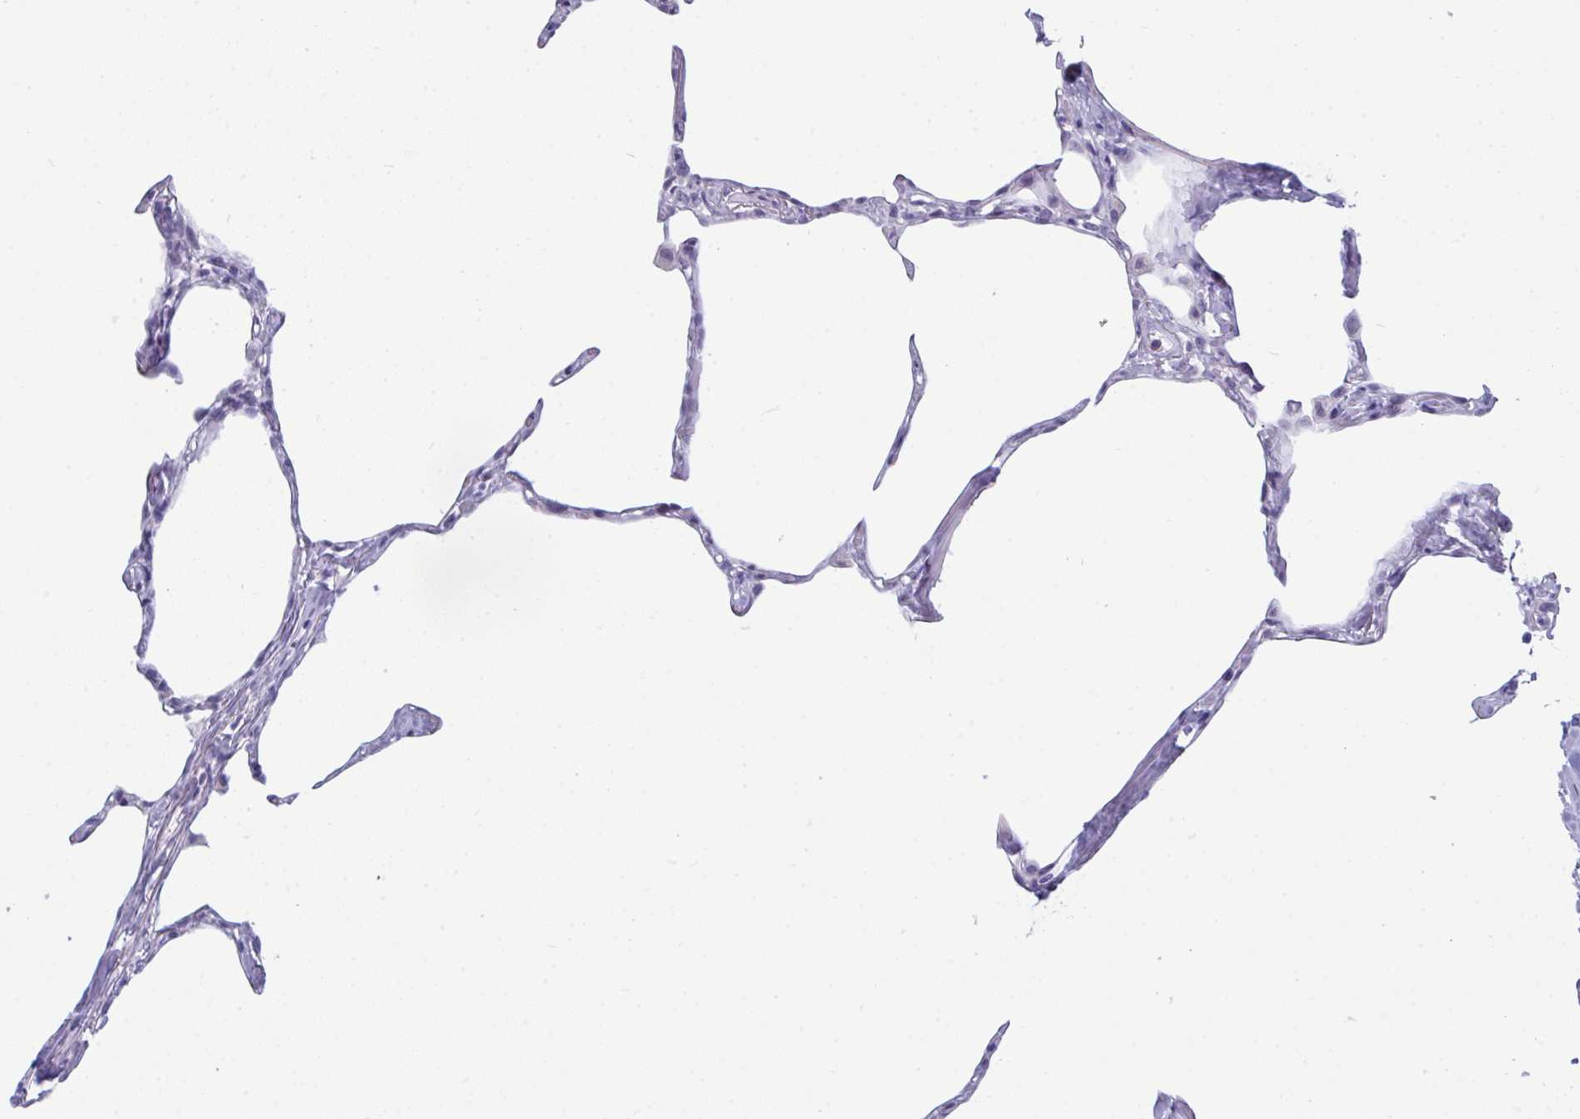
{"staining": {"intensity": "negative", "quantity": "none", "location": "none"}, "tissue": "lung", "cell_type": "Alveolar cells", "image_type": "normal", "snomed": [{"axis": "morphology", "description": "Normal tissue, NOS"}, {"axis": "topography", "description": "Lung"}], "caption": "The photomicrograph reveals no significant positivity in alveolar cells of lung.", "gene": "PRDM9", "patient": {"sex": "male", "age": 65}}